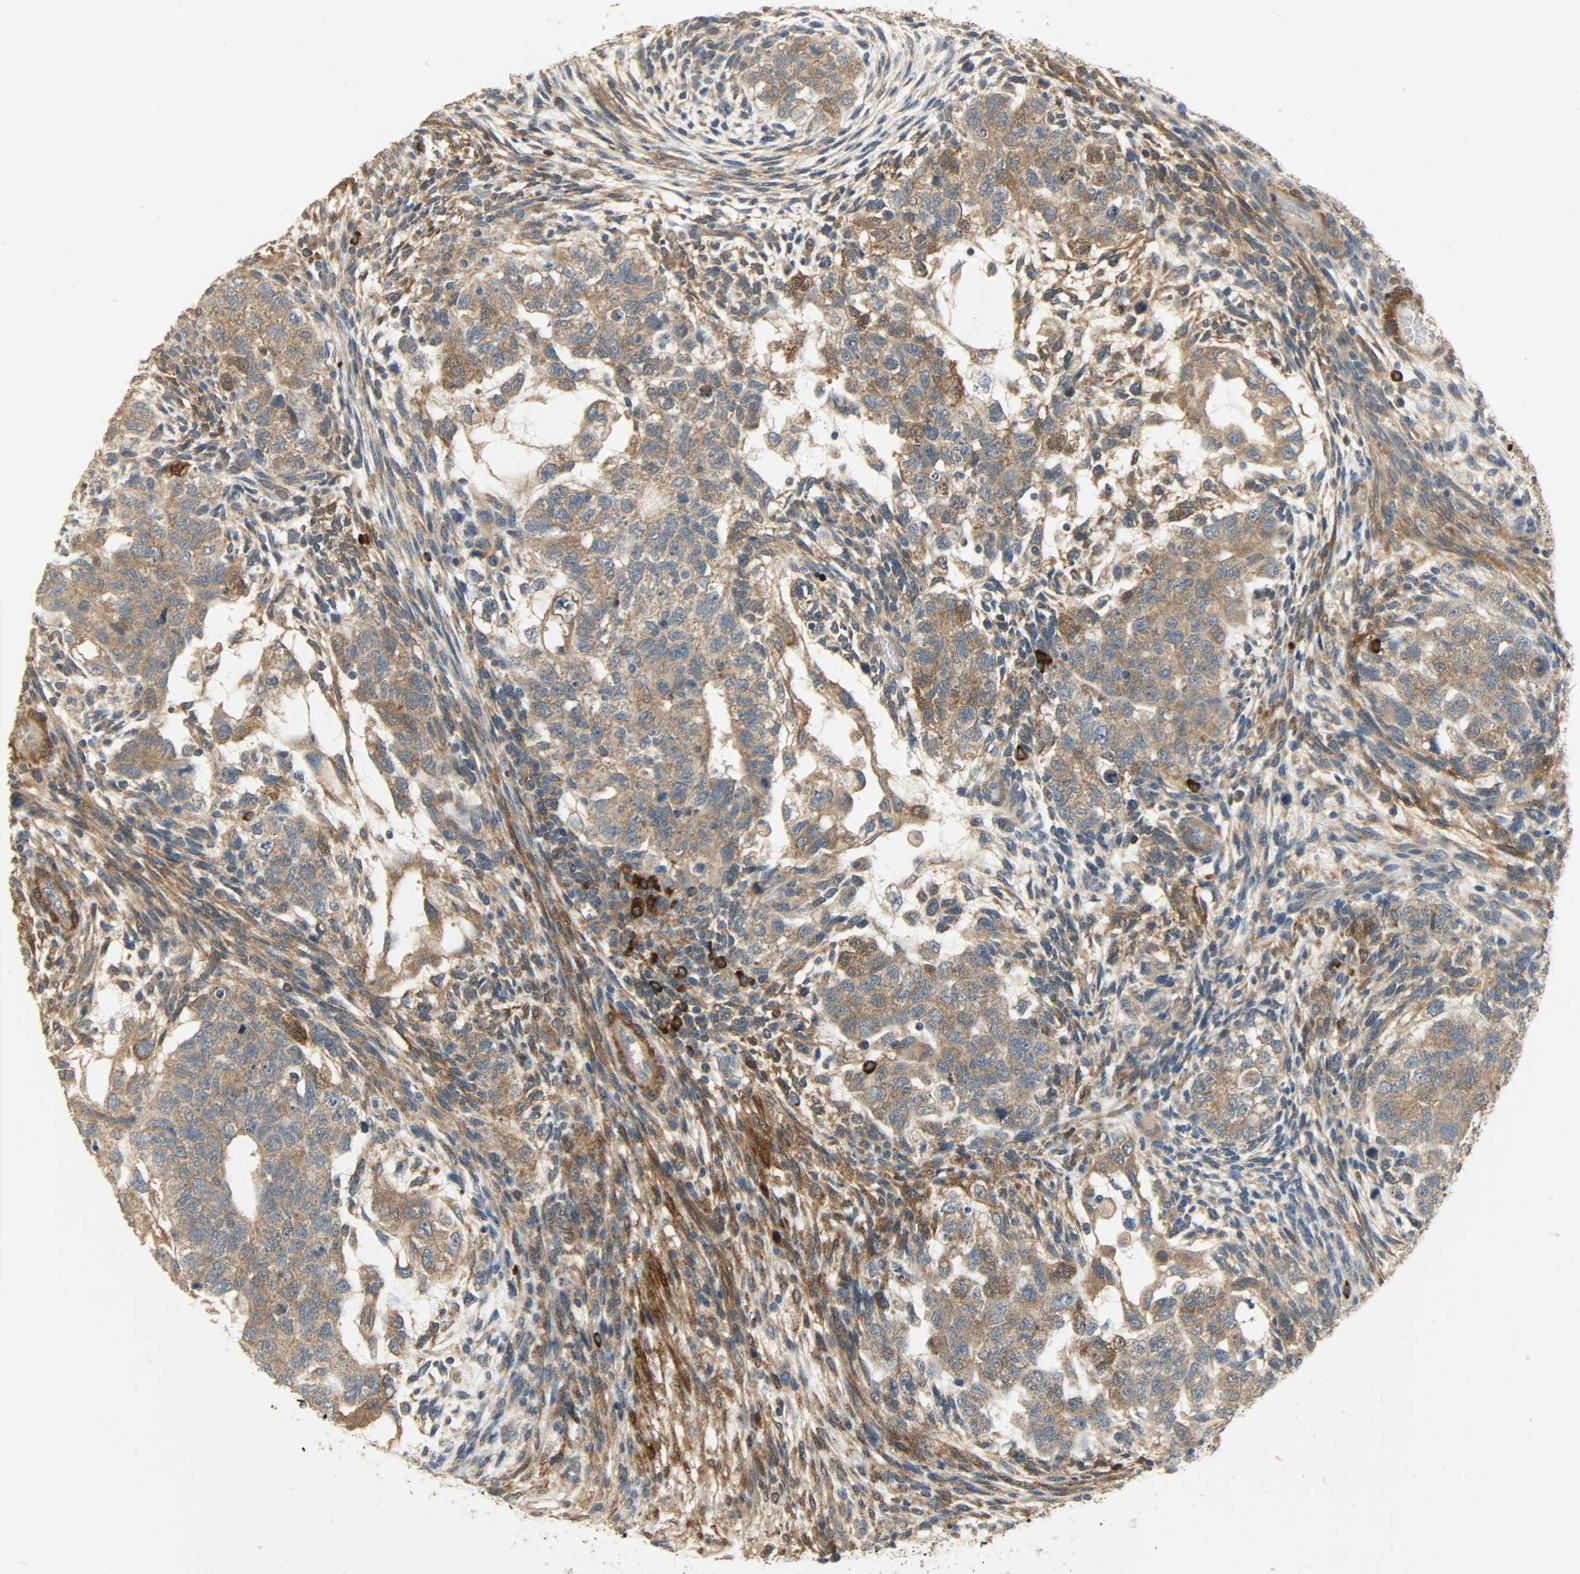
{"staining": {"intensity": "moderate", "quantity": ">75%", "location": "cytoplasmic/membranous"}, "tissue": "testis cancer", "cell_type": "Tumor cells", "image_type": "cancer", "snomed": [{"axis": "morphology", "description": "Normal tissue, NOS"}, {"axis": "morphology", "description": "Carcinoma, Embryonal, NOS"}, {"axis": "topography", "description": "Testis"}], "caption": "Immunohistochemical staining of human testis embryonal carcinoma reveals medium levels of moderate cytoplasmic/membranous protein expression in approximately >75% of tumor cells.", "gene": "C1orf198", "patient": {"sex": "male", "age": 36}}